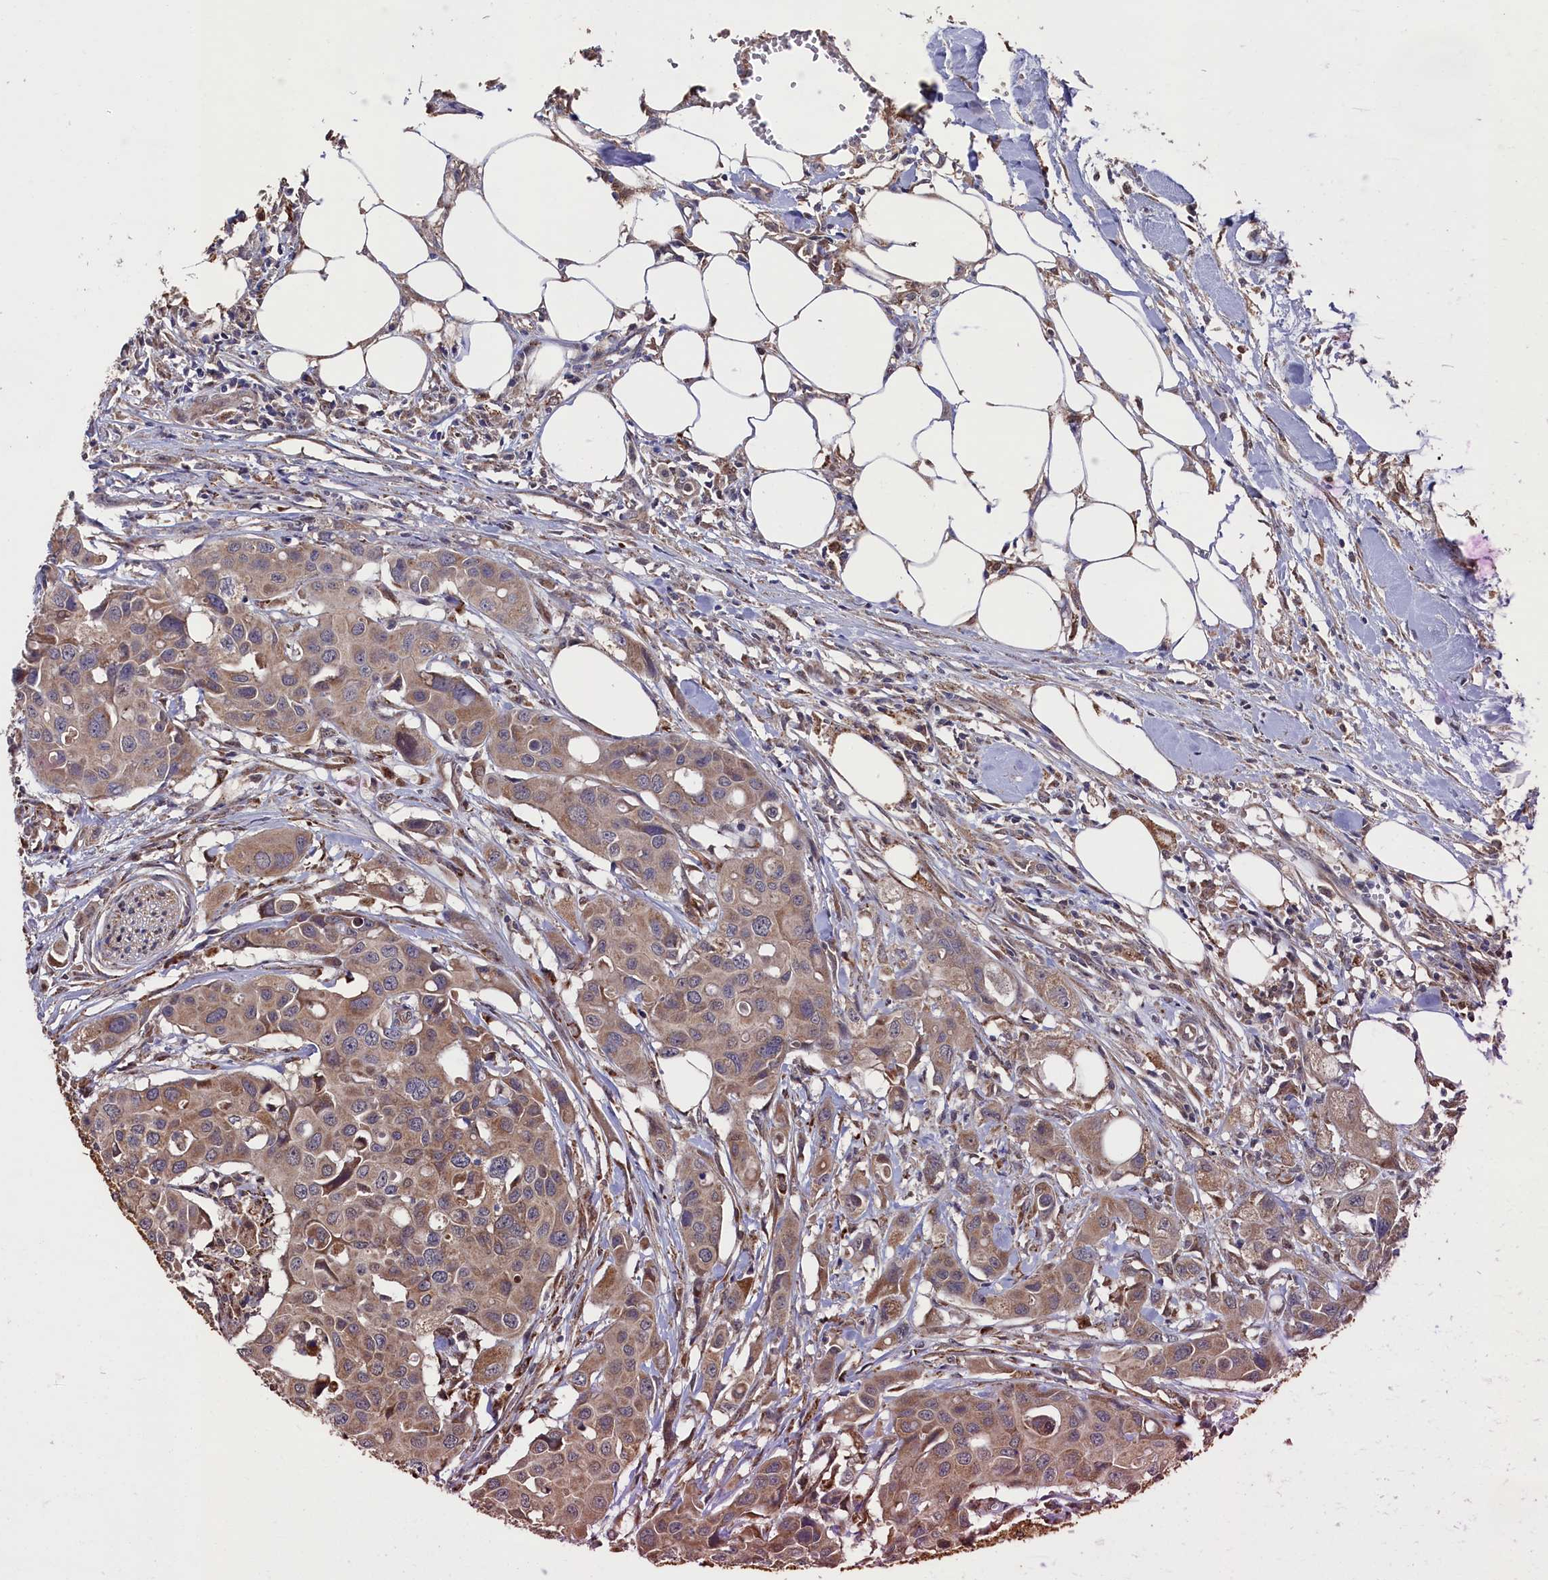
{"staining": {"intensity": "weak", "quantity": ">75%", "location": "cytoplasmic/membranous"}, "tissue": "colorectal cancer", "cell_type": "Tumor cells", "image_type": "cancer", "snomed": [{"axis": "morphology", "description": "Adenocarcinoma, NOS"}, {"axis": "topography", "description": "Colon"}], "caption": "There is low levels of weak cytoplasmic/membranous staining in tumor cells of colorectal cancer (adenocarcinoma), as demonstrated by immunohistochemical staining (brown color).", "gene": "SLC12A4", "patient": {"sex": "male", "age": 77}}